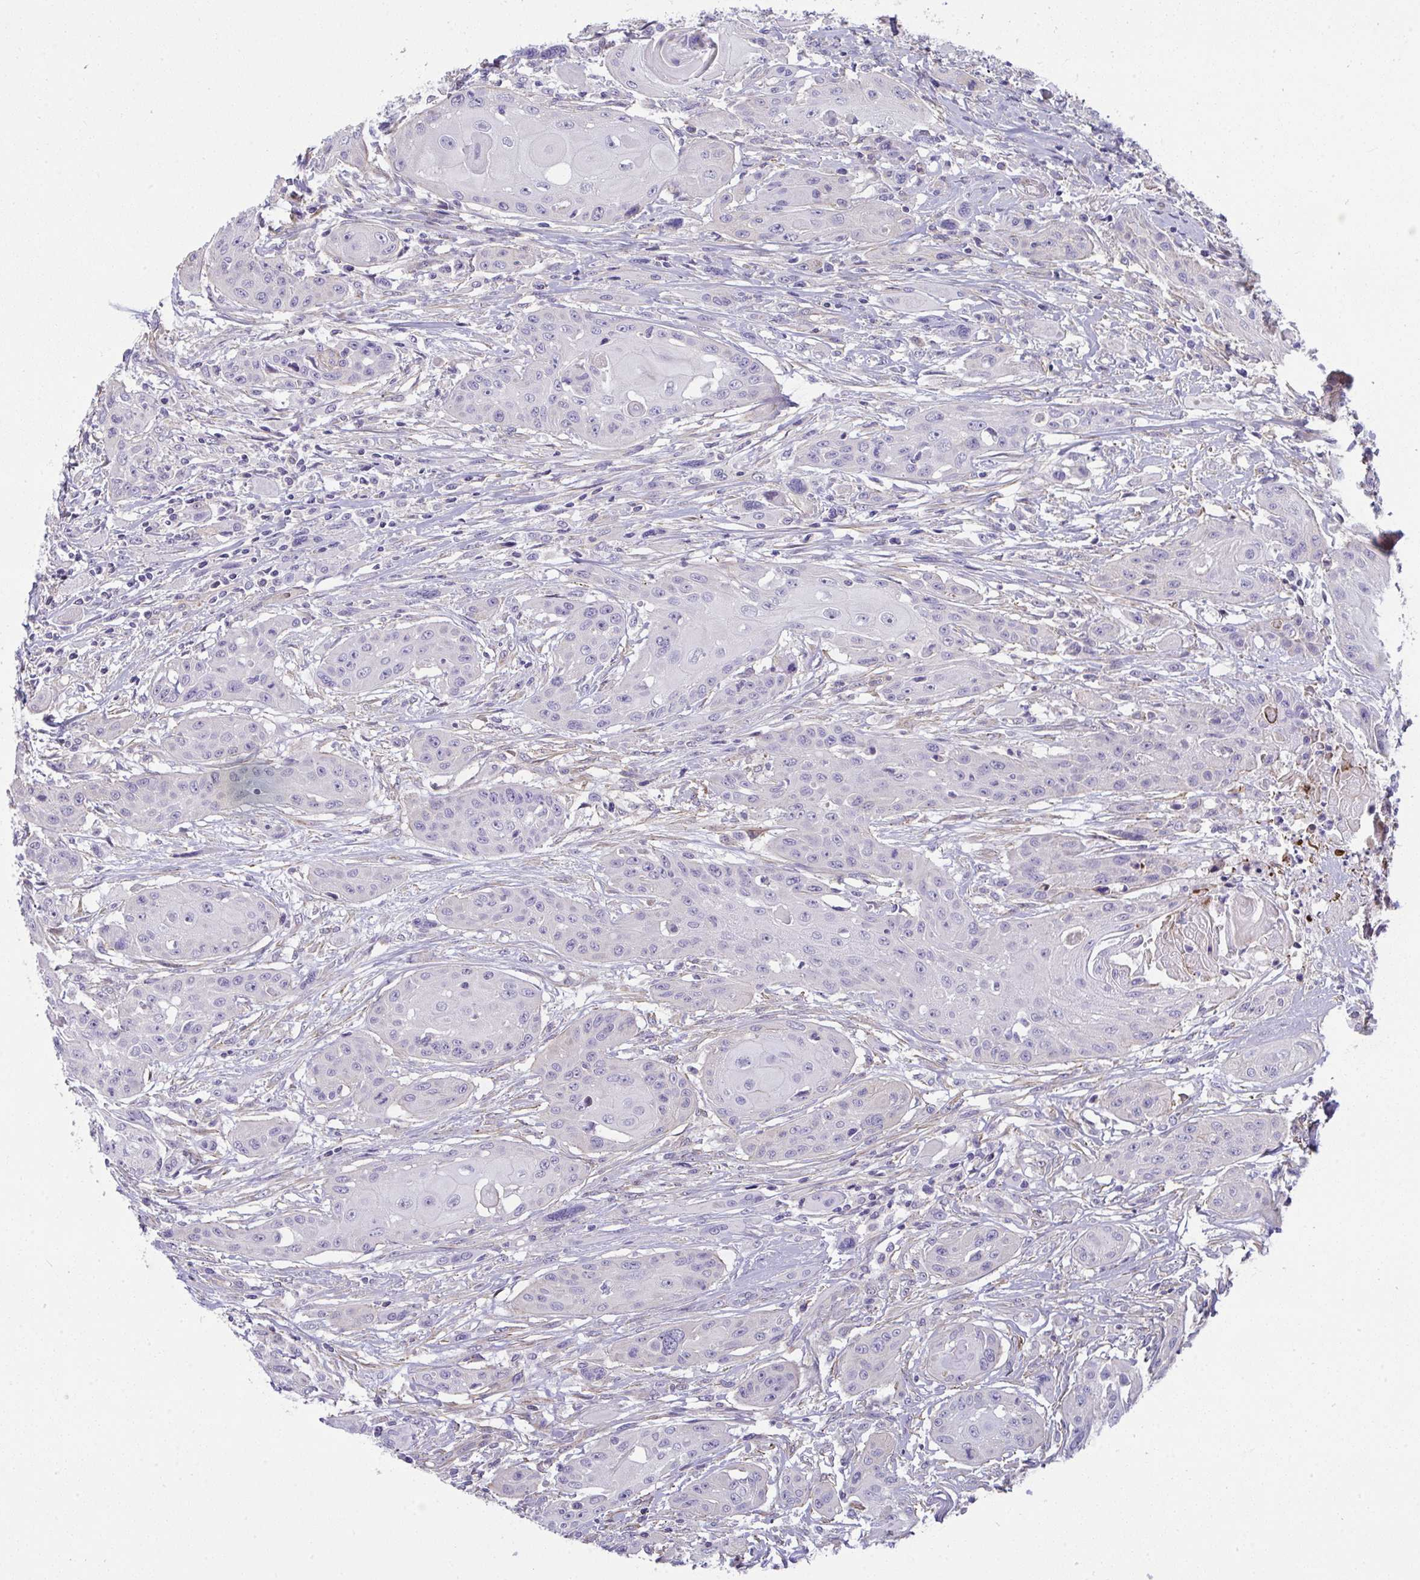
{"staining": {"intensity": "negative", "quantity": "none", "location": "none"}, "tissue": "head and neck cancer", "cell_type": "Tumor cells", "image_type": "cancer", "snomed": [{"axis": "morphology", "description": "Squamous cell carcinoma, NOS"}, {"axis": "topography", "description": "Oral tissue"}, {"axis": "topography", "description": "Head-Neck"}, {"axis": "topography", "description": "Neck, NOS"}], "caption": "This image is of head and neck squamous cell carcinoma stained with immunohistochemistry (IHC) to label a protein in brown with the nuclei are counter-stained blue. There is no staining in tumor cells. The staining is performed using DAB brown chromogen with nuclei counter-stained in using hematoxylin.", "gene": "MYL12A", "patient": {"sex": "female", "age": 55}}